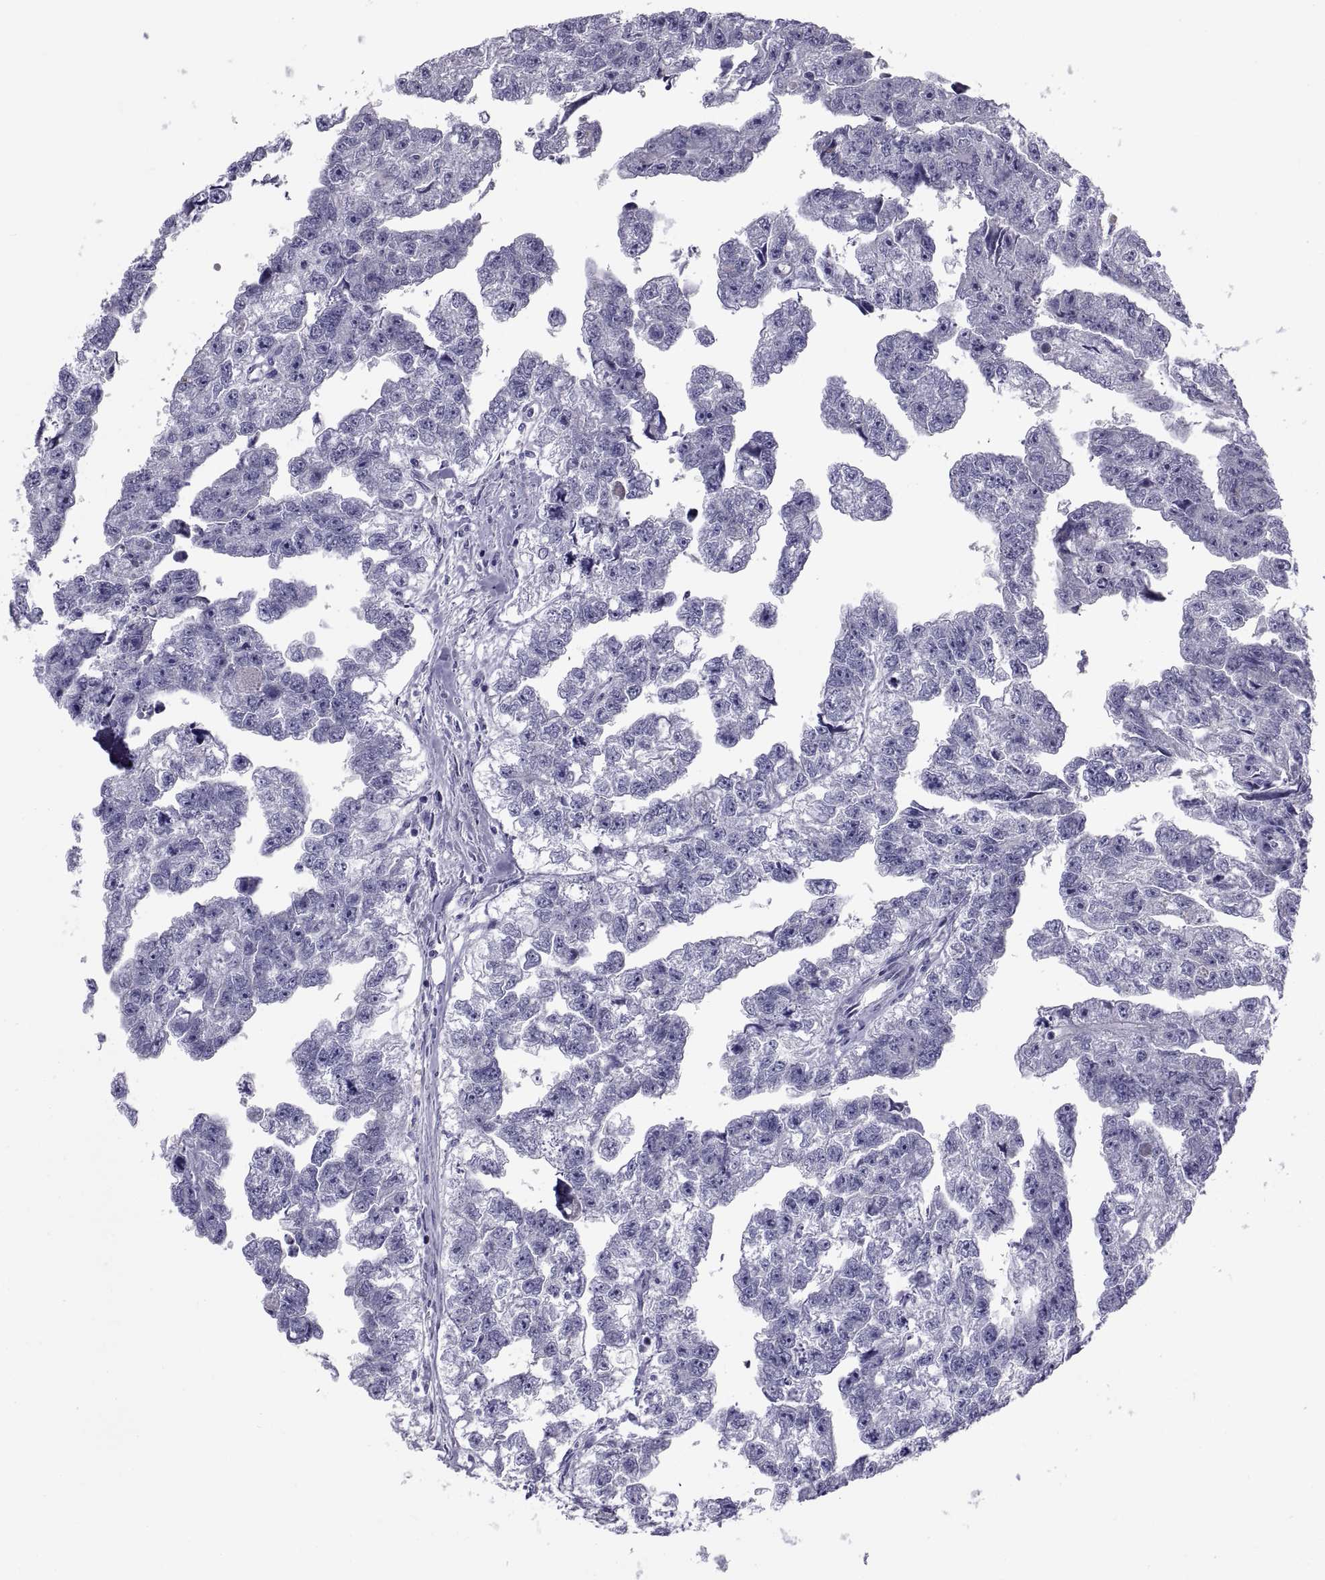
{"staining": {"intensity": "negative", "quantity": "none", "location": "none"}, "tissue": "testis cancer", "cell_type": "Tumor cells", "image_type": "cancer", "snomed": [{"axis": "morphology", "description": "Carcinoma, Embryonal, NOS"}, {"axis": "morphology", "description": "Teratoma, malignant, NOS"}, {"axis": "topography", "description": "Testis"}], "caption": "Tumor cells are negative for protein expression in human testis teratoma (malignant). (Brightfield microscopy of DAB IHC at high magnification).", "gene": "NPTX2", "patient": {"sex": "male", "age": 44}}